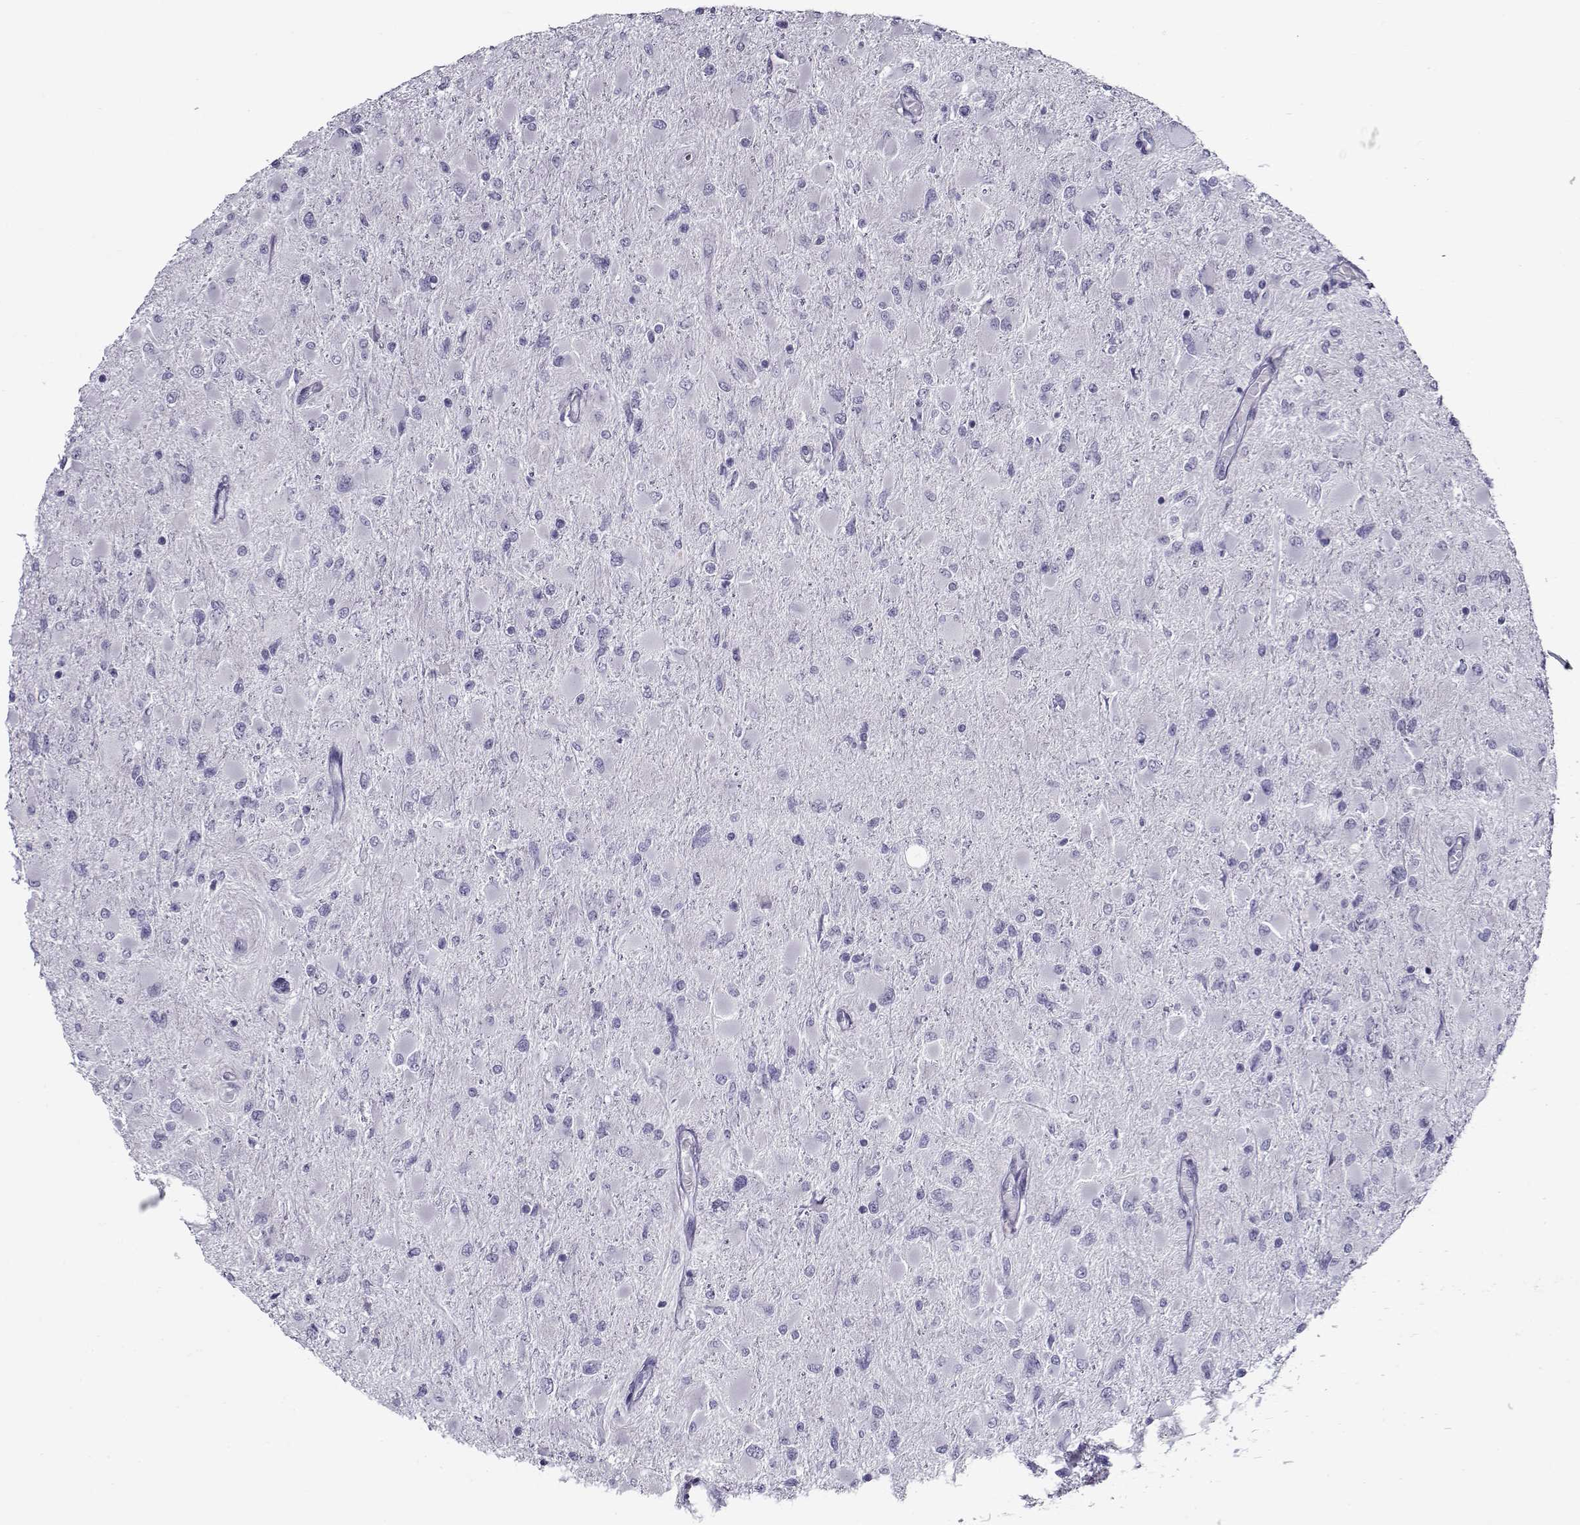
{"staining": {"intensity": "negative", "quantity": "none", "location": "none"}, "tissue": "glioma", "cell_type": "Tumor cells", "image_type": "cancer", "snomed": [{"axis": "morphology", "description": "Glioma, malignant, High grade"}, {"axis": "topography", "description": "Cerebral cortex"}], "caption": "The IHC micrograph has no significant expression in tumor cells of glioma tissue. Brightfield microscopy of IHC stained with DAB (3,3'-diaminobenzidine) (brown) and hematoxylin (blue), captured at high magnification.", "gene": "GAGE2A", "patient": {"sex": "female", "age": 36}}